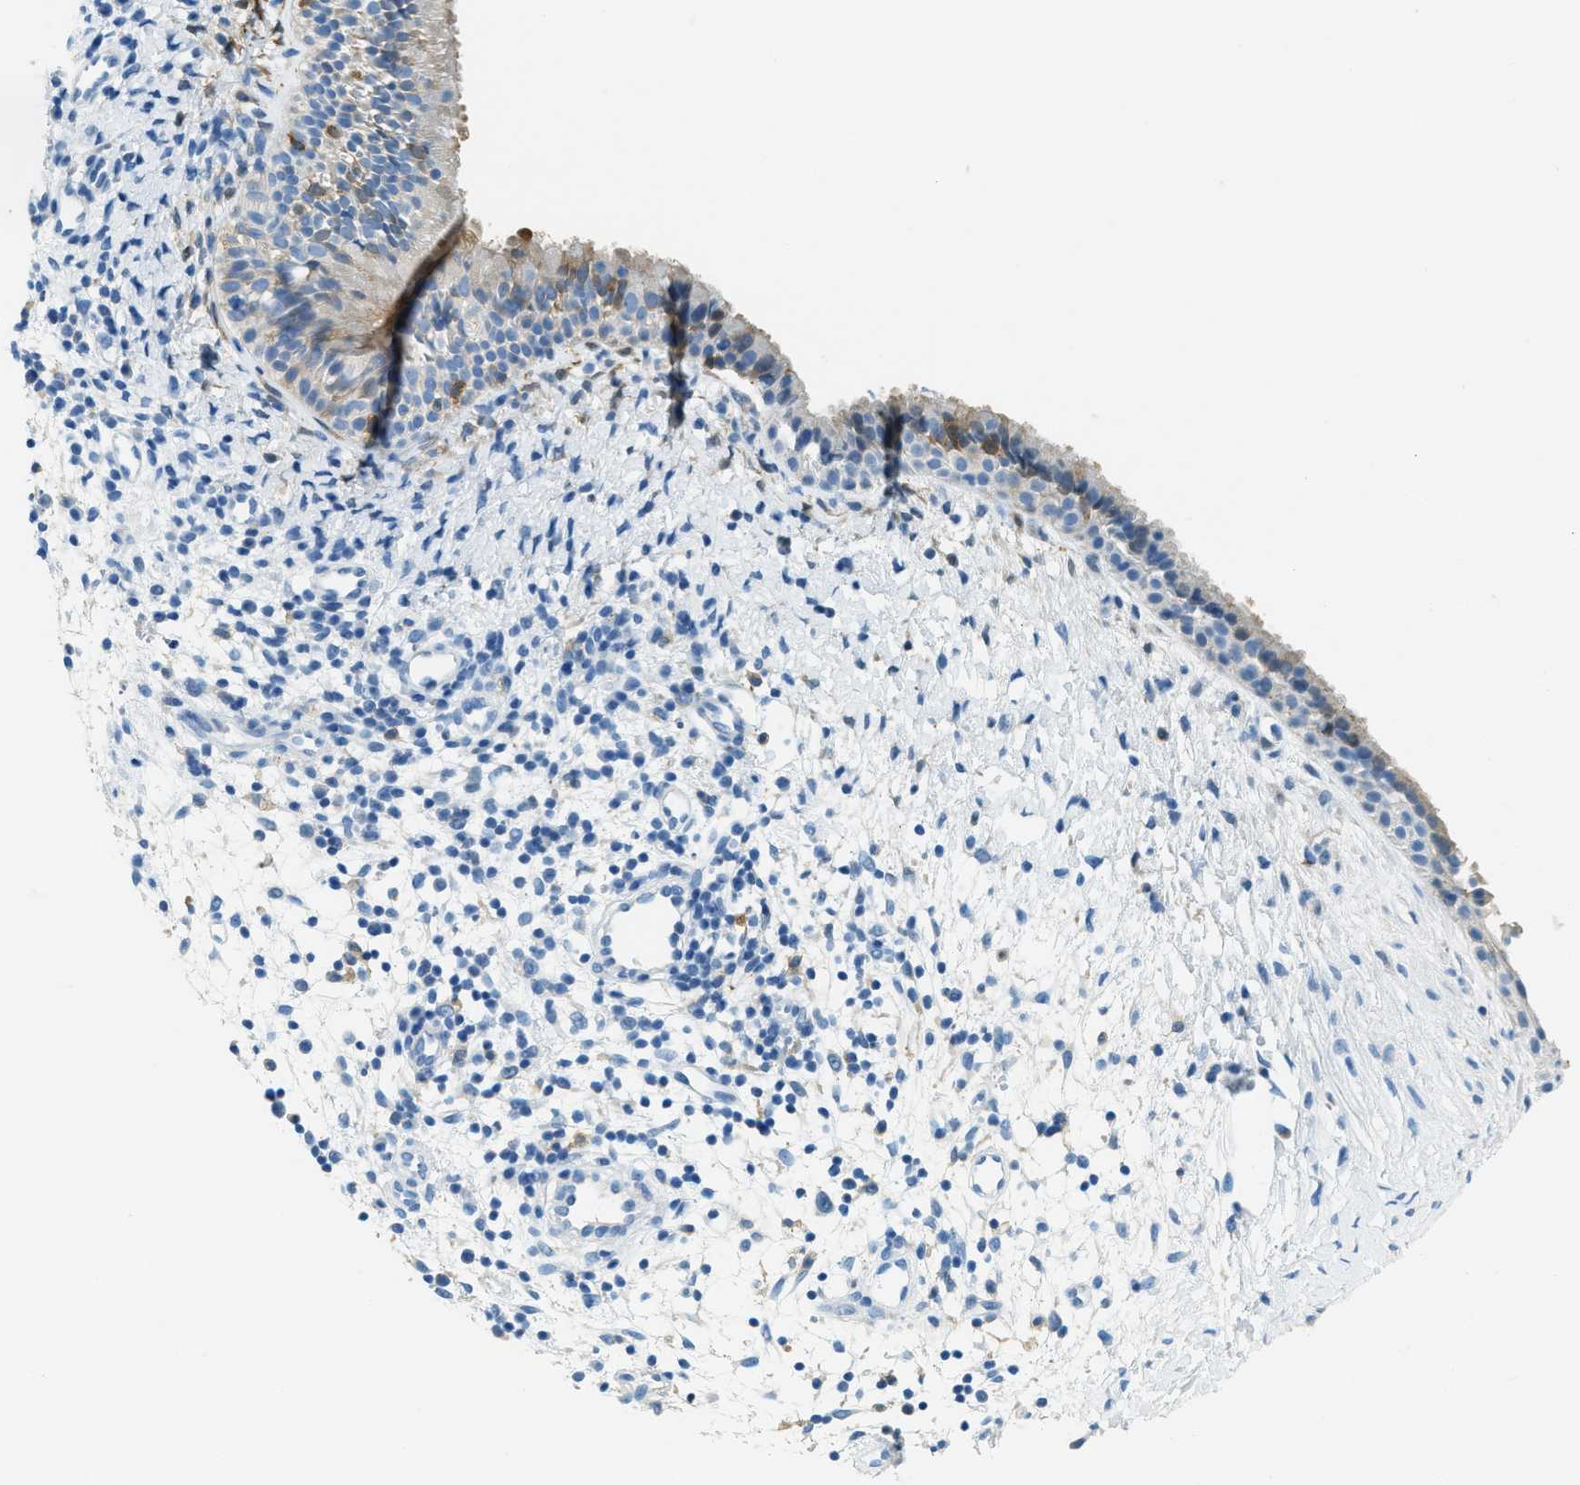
{"staining": {"intensity": "moderate", "quantity": "25%-75%", "location": "cytoplasmic/membranous"}, "tissue": "nasopharynx", "cell_type": "Respiratory epithelial cells", "image_type": "normal", "snomed": [{"axis": "morphology", "description": "Normal tissue, NOS"}, {"axis": "topography", "description": "Nasopharynx"}], "caption": "Moderate cytoplasmic/membranous staining for a protein is appreciated in about 25%-75% of respiratory epithelial cells of benign nasopharynx using immunohistochemistry.", "gene": "MATCAP2", "patient": {"sex": "male", "age": 22}}